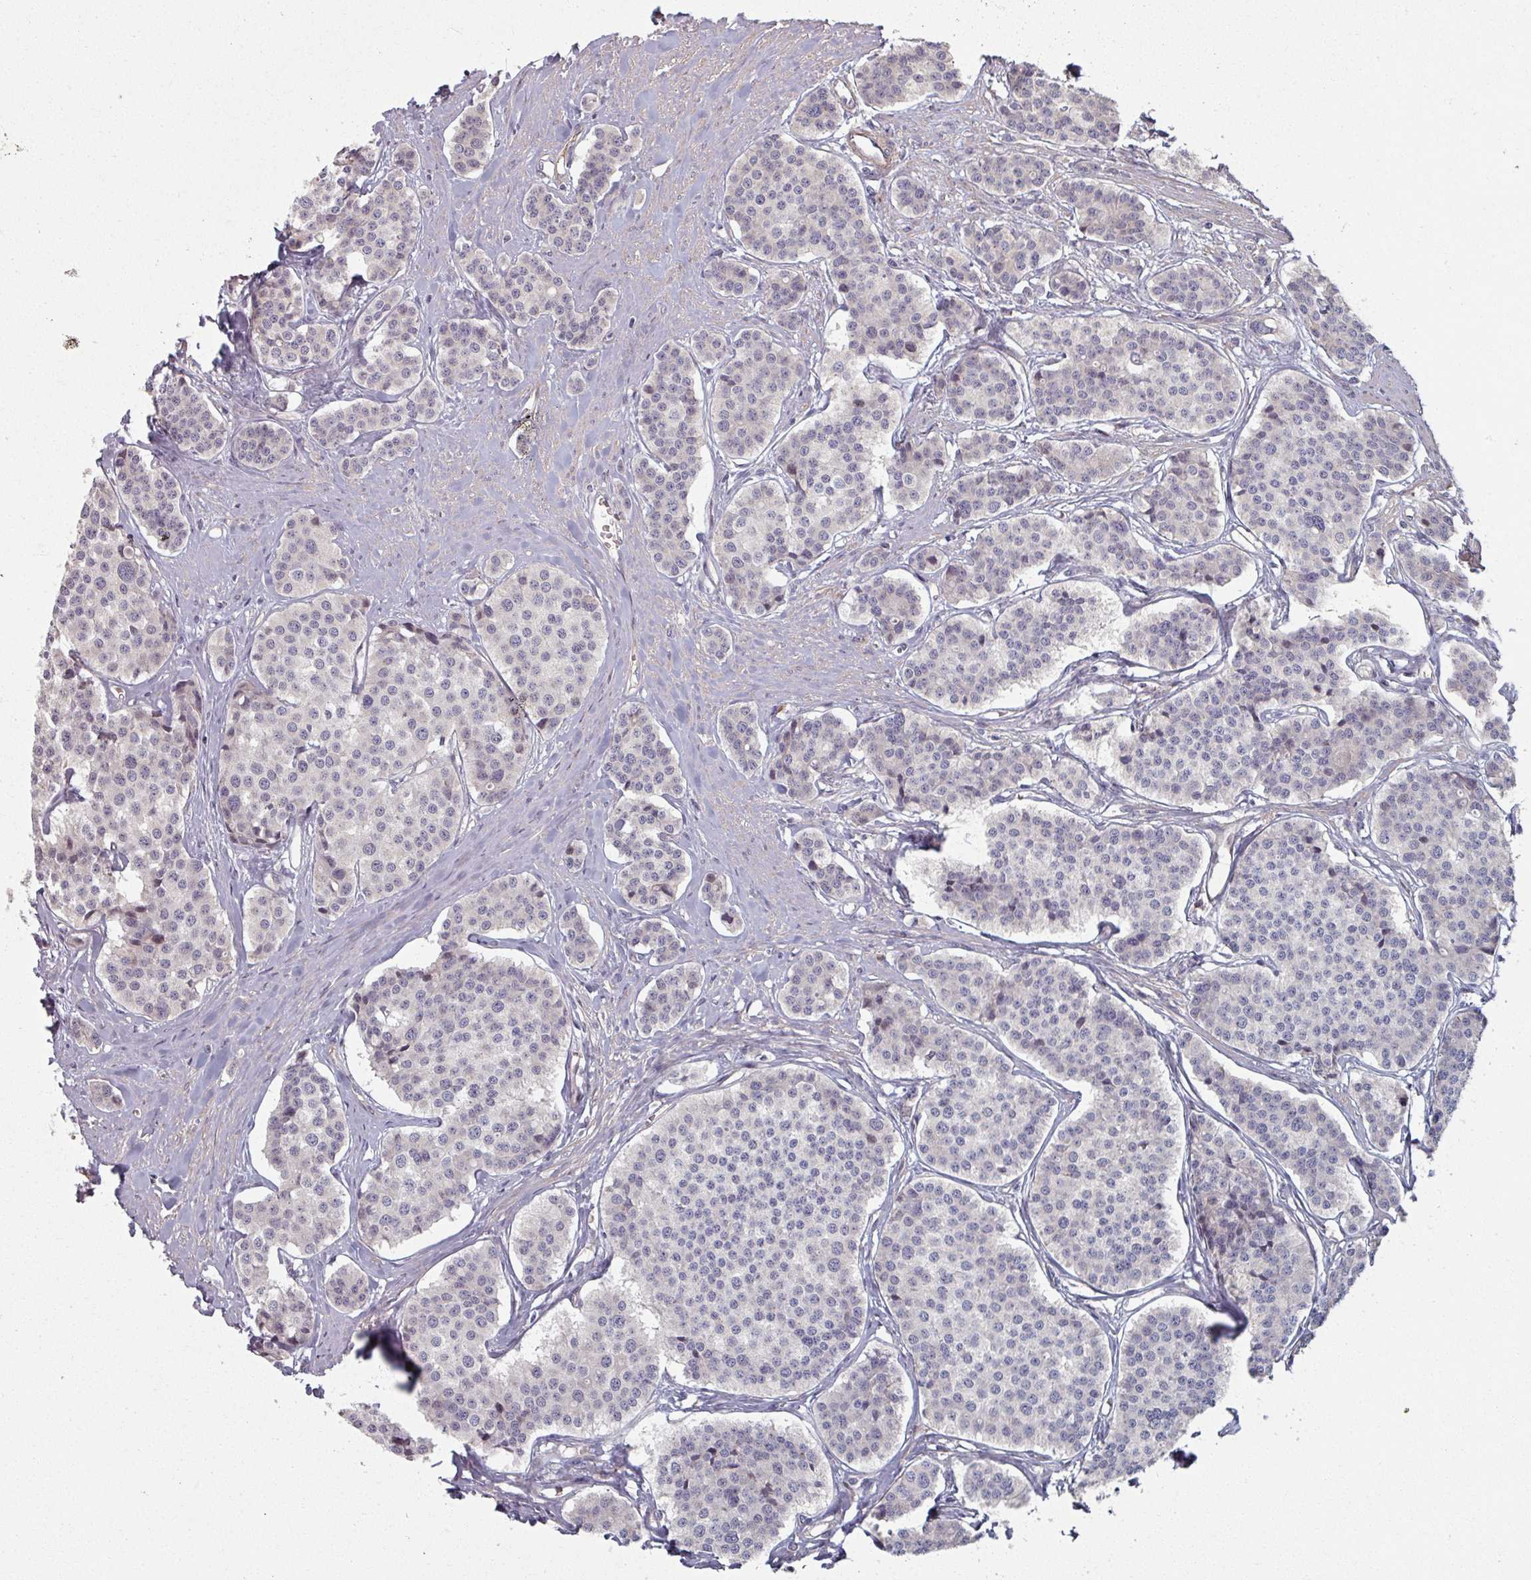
{"staining": {"intensity": "negative", "quantity": "none", "location": "none"}, "tissue": "carcinoid", "cell_type": "Tumor cells", "image_type": "cancer", "snomed": [{"axis": "morphology", "description": "Carcinoid, malignant, NOS"}, {"axis": "topography", "description": "Small intestine"}], "caption": "The IHC photomicrograph has no significant positivity in tumor cells of carcinoid tissue.", "gene": "C4BPB", "patient": {"sex": "male", "age": 60}}